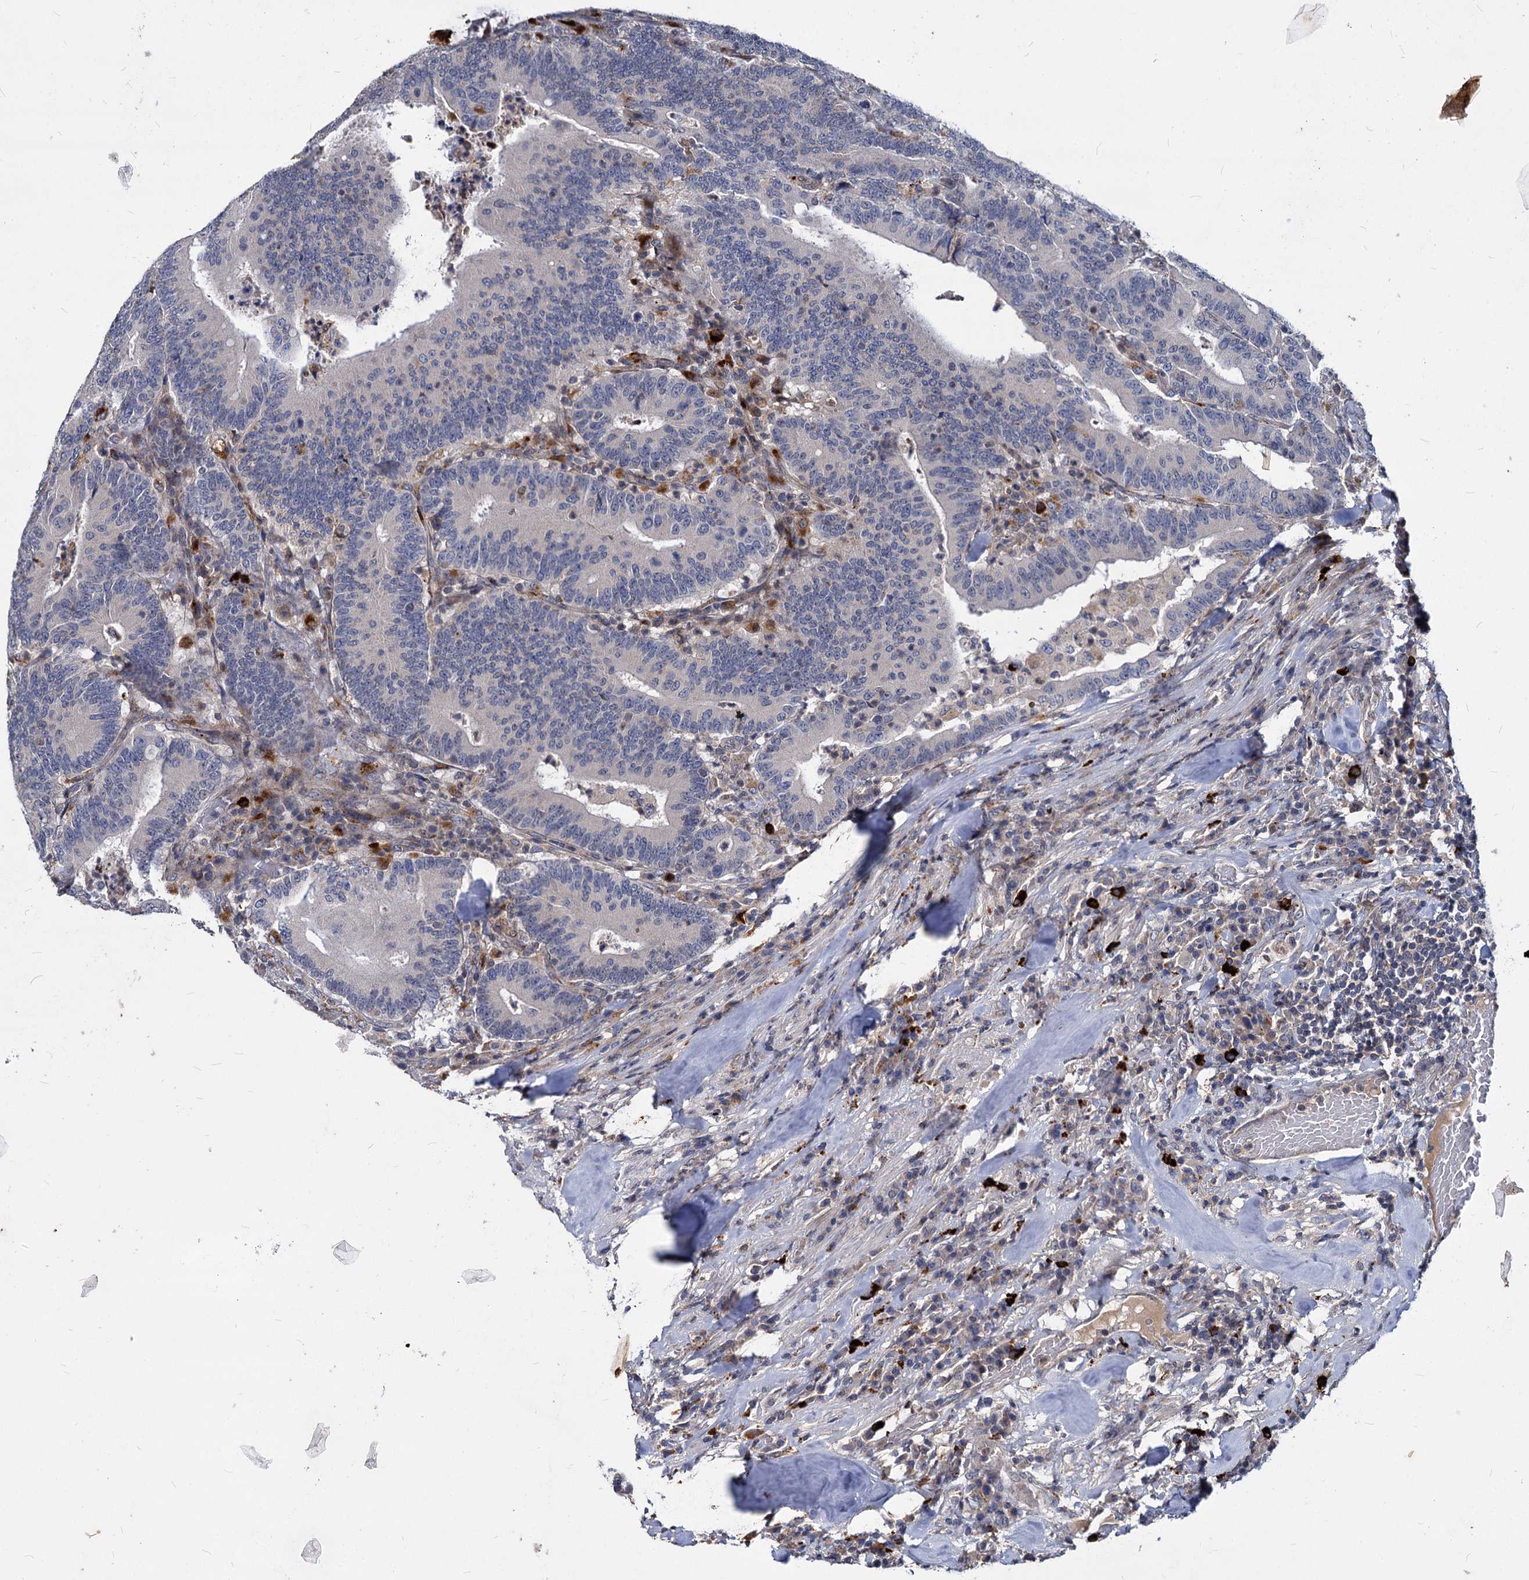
{"staining": {"intensity": "negative", "quantity": "none", "location": "none"}, "tissue": "colorectal cancer", "cell_type": "Tumor cells", "image_type": "cancer", "snomed": [{"axis": "morphology", "description": "Adenocarcinoma, NOS"}, {"axis": "topography", "description": "Colon"}], "caption": "High magnification brightfield microscopy of adenocarcinoma (colorectal) stained with DAB (brown) and counterstained with hematoxylin (blue): tumor cells show no significant expression.", "gene": "C11orf86", "patient": {"sex": "female", "age": 66}}